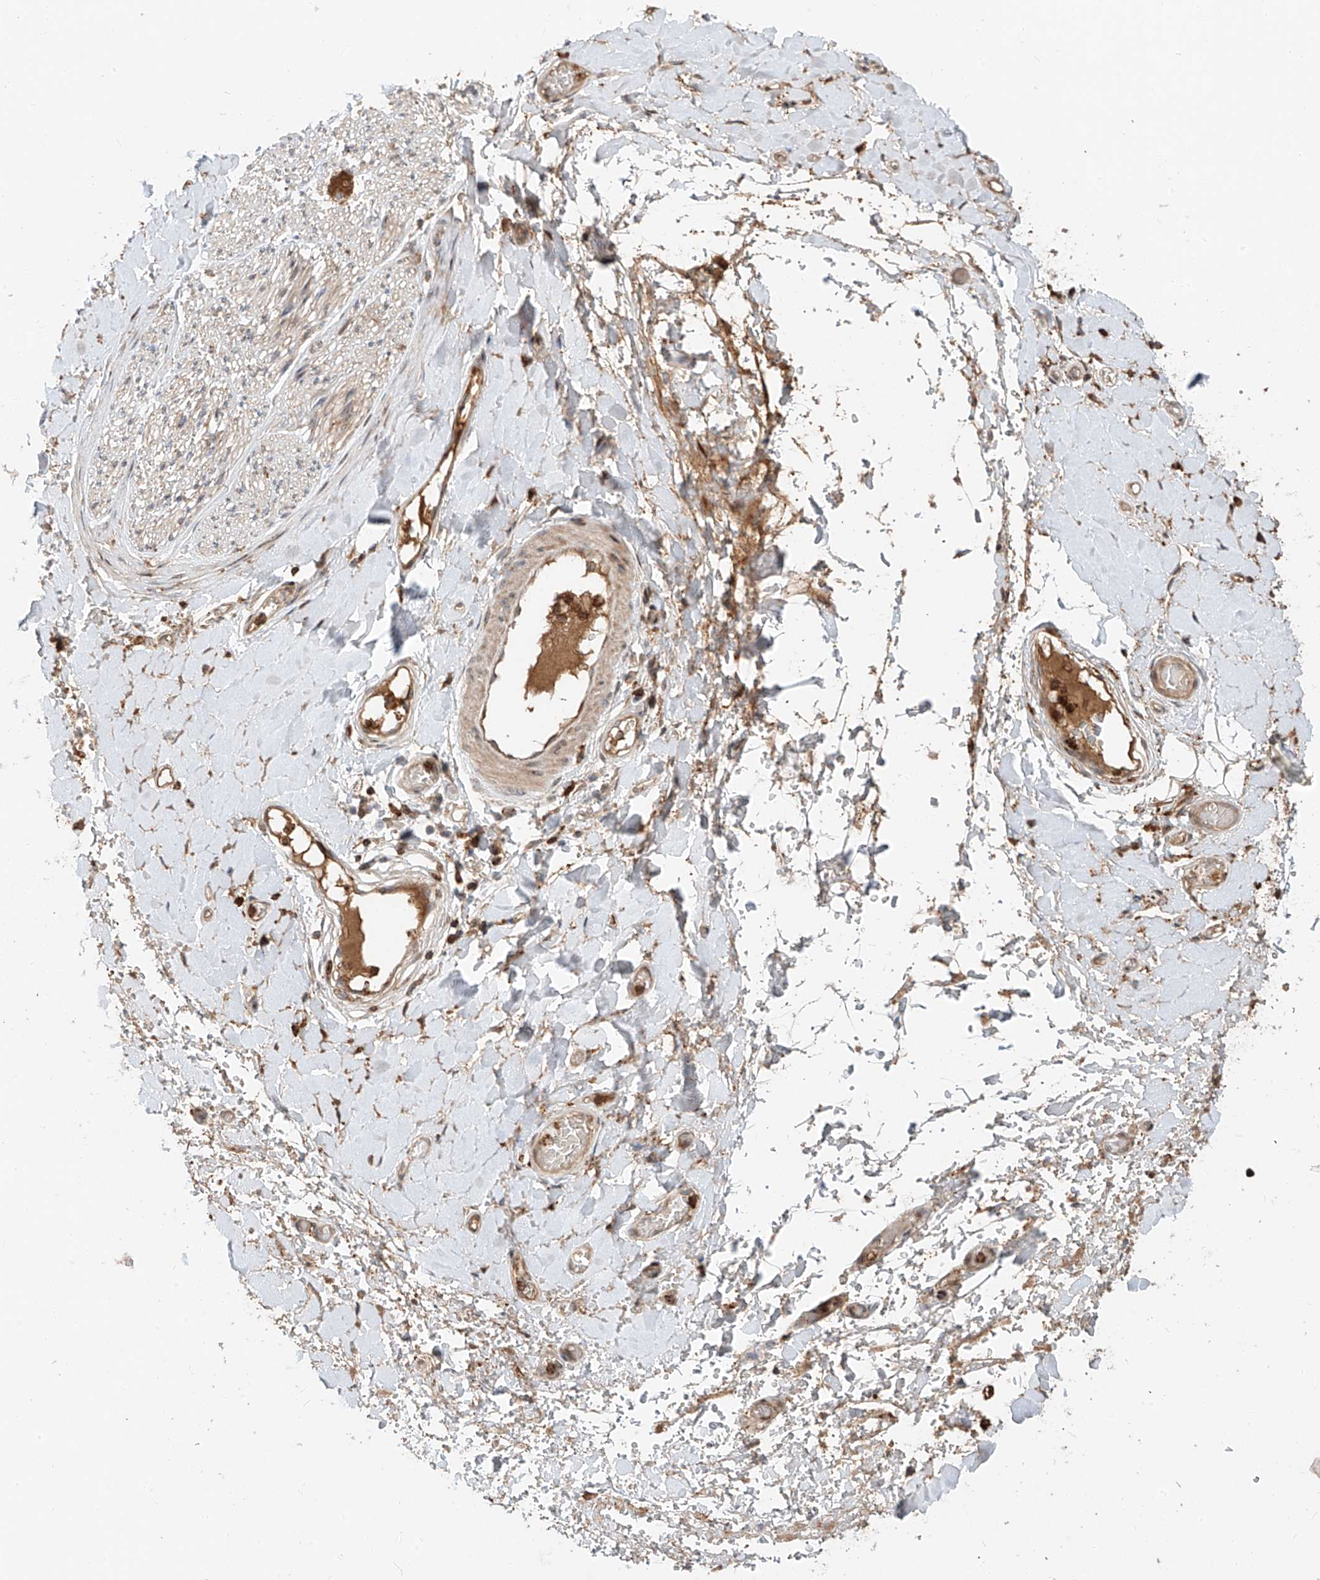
{"staining": {"intensity": "moderate", "quantity": ">75%", "location": "cytoplasmic/membranous"}, "tissue": "soft tissue", "cell_type": "Fibroblasts", "image_type": "normal", "snomed": [{"axis": "morphology", "description": "Normal tissue, NOS"}, {"axis": "morphology", "description": "Adenocarcinoma, NOS"}, {"axis": "topography", "description": "Stomach, upper"}, {"axis": "topography", "description": "Peripheral nerve tissue"}], "caption": "Immunohistochemistry histopathology image of benign soft tissue stained for a protein (brown), which reveals medium levels of moderate cytoplasmic/membranous staining in approximately >75% of fibroblasts.", "gene": "CEP162", "patient": {"sex": "male", "age": 62}}